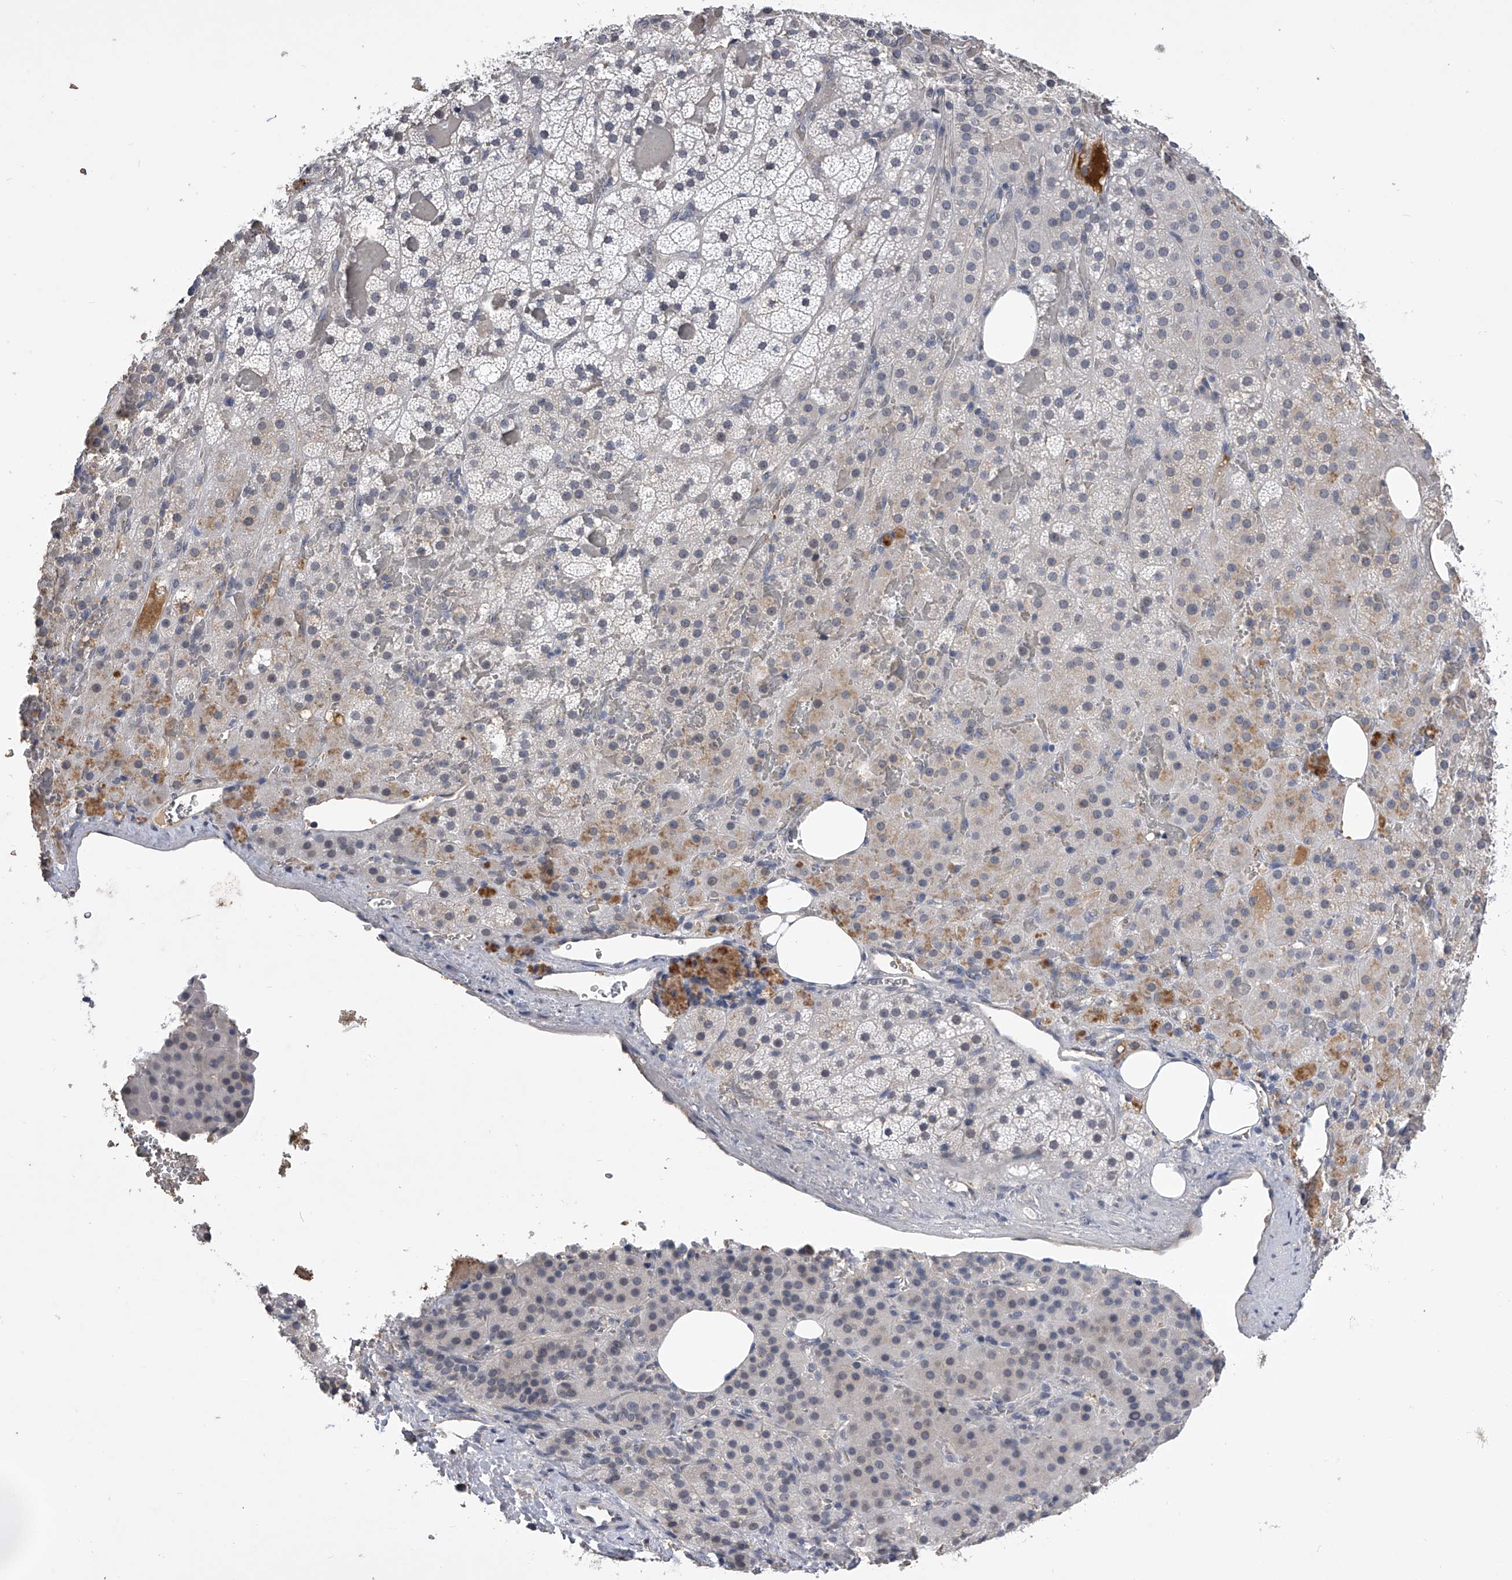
{"staining": {"intensity": "weak", "quantity": "<25%", "location": "cytoplasmic/membranous"}, "tissue": "adrenal gland", "cell_type": "Glandular cells", "image_type": "normal", "snomed": [{"axis": "morphology", "description": "Normal tissue, NOS"}, {"axis": "topography", "description": "Adrenal gland"}], "caption": "Immunohistochemistry (IHC) histopathology image of benign adrenal gland stained for a protein (brown), which demonstrates no expression in glandular cells. (DAB IHC, high magnification).", "gene": "MDN1", "patient": {"sex": "female", "age": 59}}